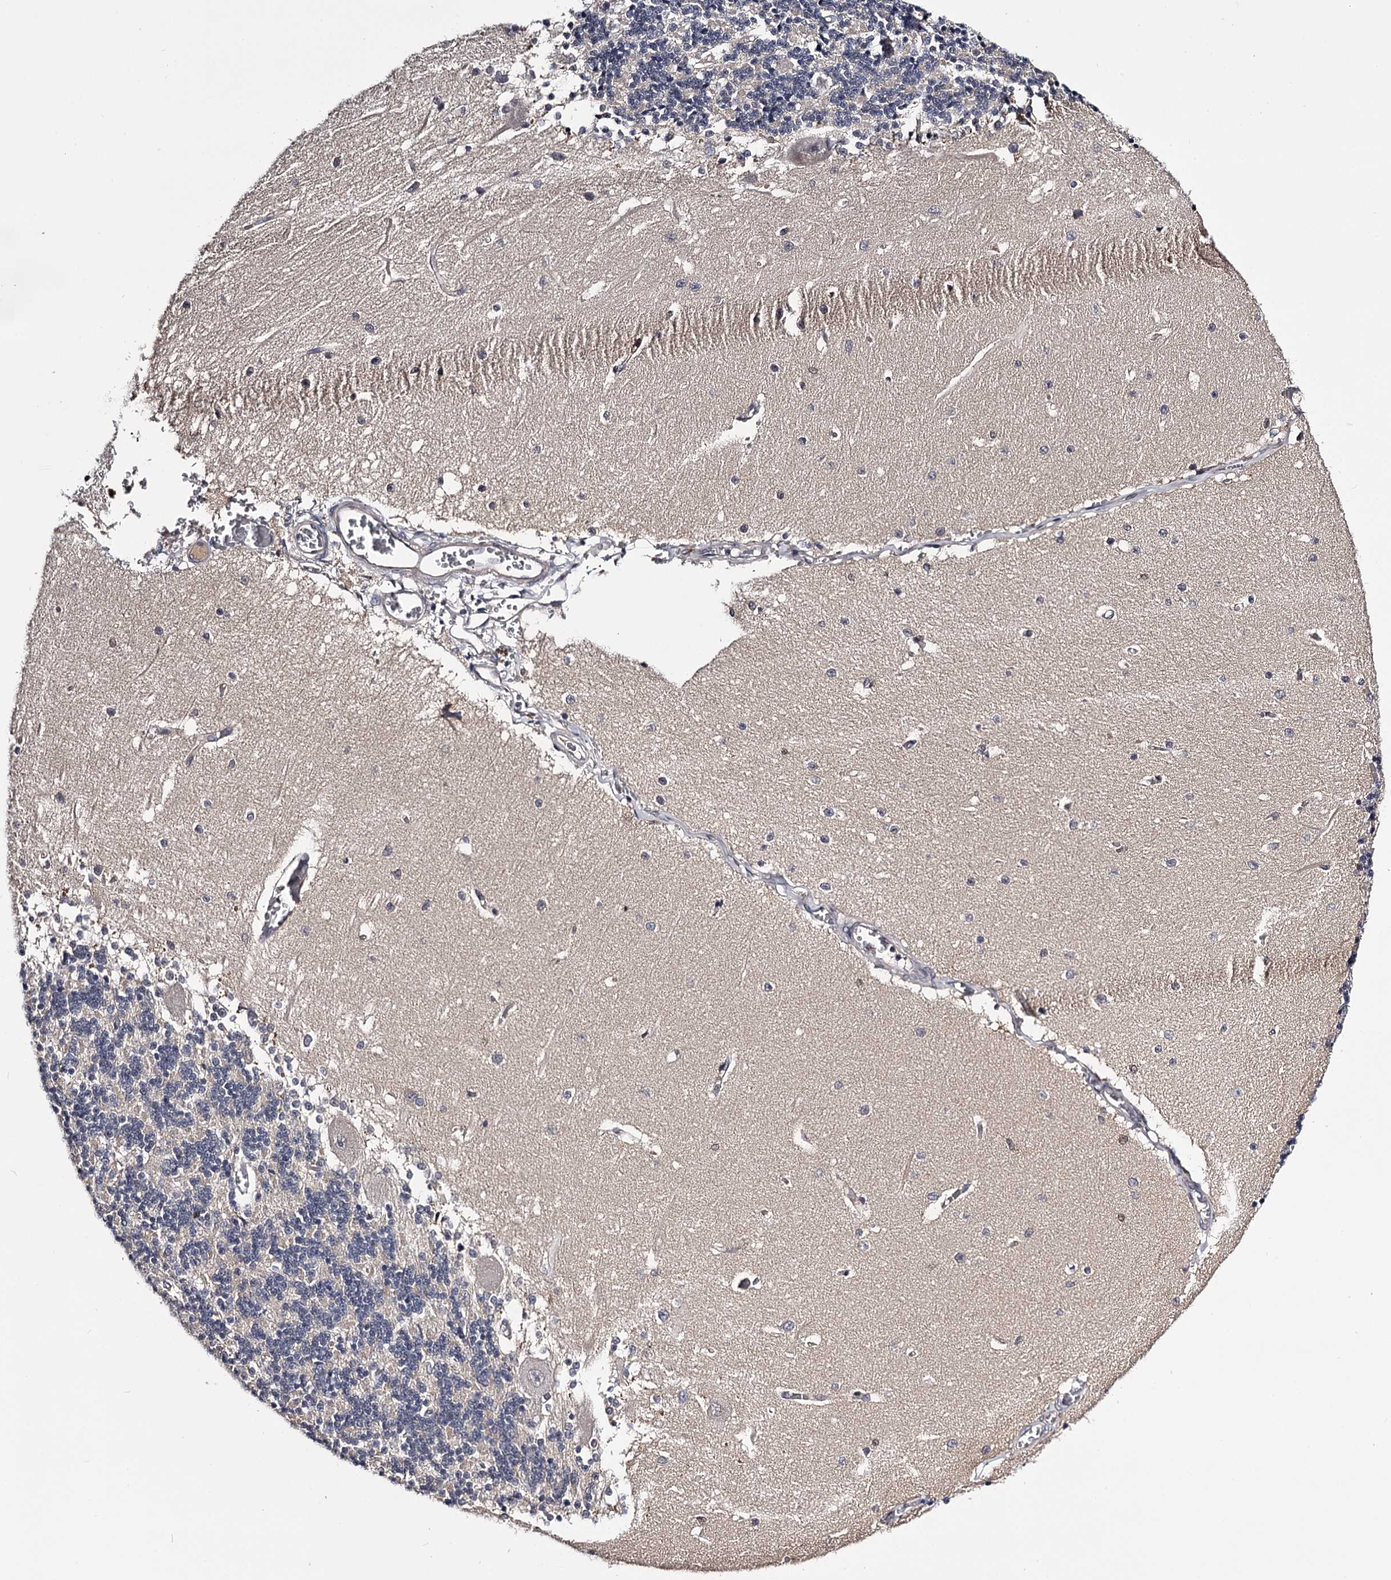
{"staining": {"intensity": "negative", "quantity": "none", "location": "none"}, "tissue": "cerebellum", "cell_type": "Cells in granular layer", "image_type": "normal", "snomed": [{"axis": "morphology", "description": "Normal tissue, NOS"}, {"axis": "topography", "description": "Cerebellum"}], "caption": "There is no significant staining in cells in granular layer of cerebellum. (Immunohistochemistry (ihc), brightfield microscopy, high magnification).", "gene": "GSTO1", "patient": {"sex": "male", "age": 37}}